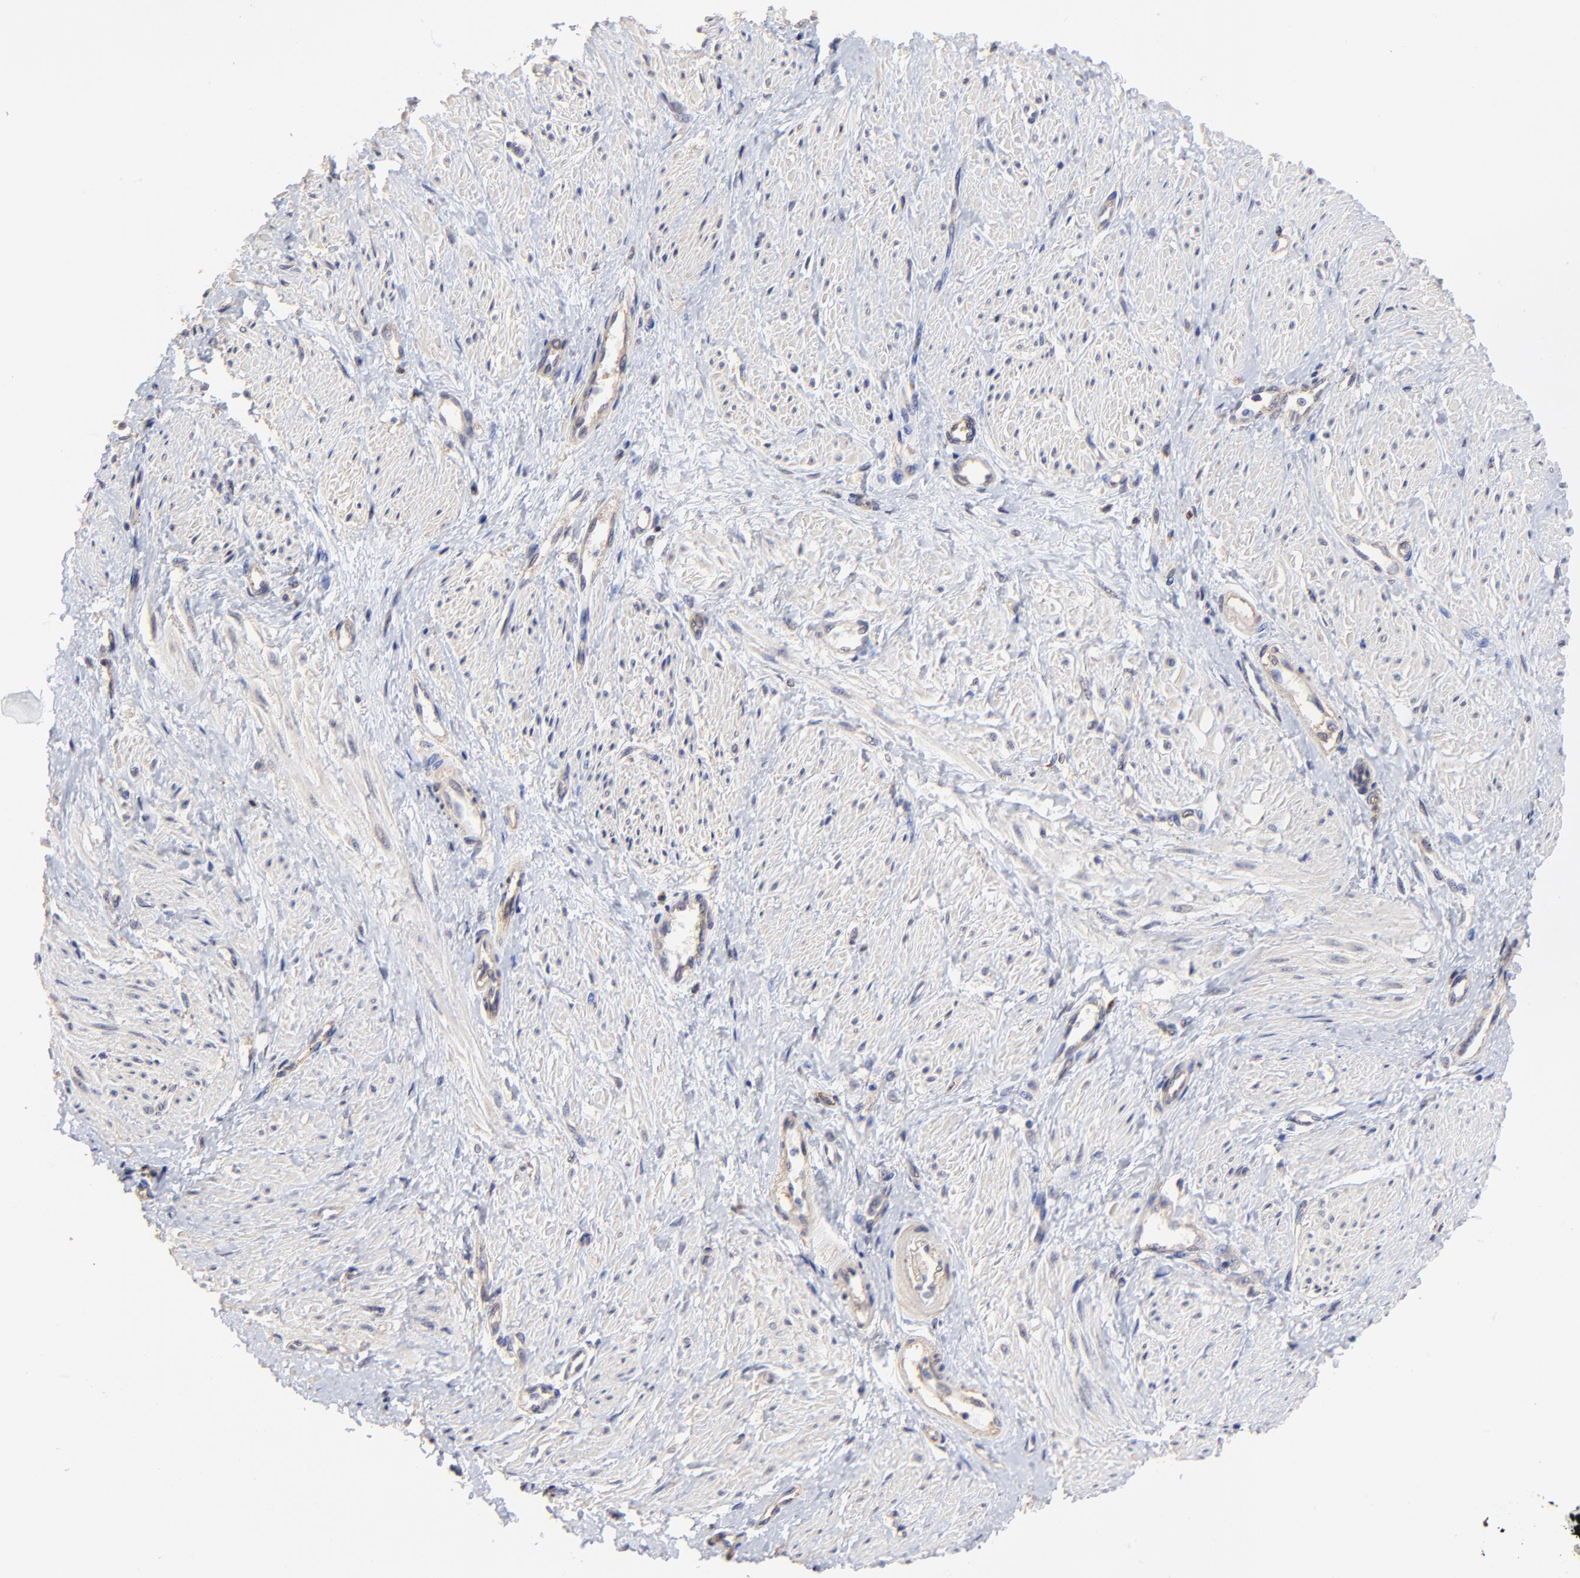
{"staining": {"intensity": "negative", "quantity": "none", "location": "none"}, "tissue": "smooth muscle", "cell_type": "Smooth muscle cells", "image_type": "normal", "snomed": [{"axis": "morphology", "description": "Normal tissue, NOS"}, {"axis": "topography", "description": "Smooth muscle"}, {"axis": "topography", "description": "Uterus"}], "caption": "This histopathology image is of normal smooth muscle stained with IHC to label a protein in brown with the nuclei are counter-stained blue. There is no positivity in smooth muscle cells. (Stains: DAB (3,3'-diaminobenzidine) immunohistochemistry with hematoxylin counter stain, Microscopy: brightfield microscopy at high magnification).", "gene": "PDE4B", "patient": {"sex": "female", "age": 39}}